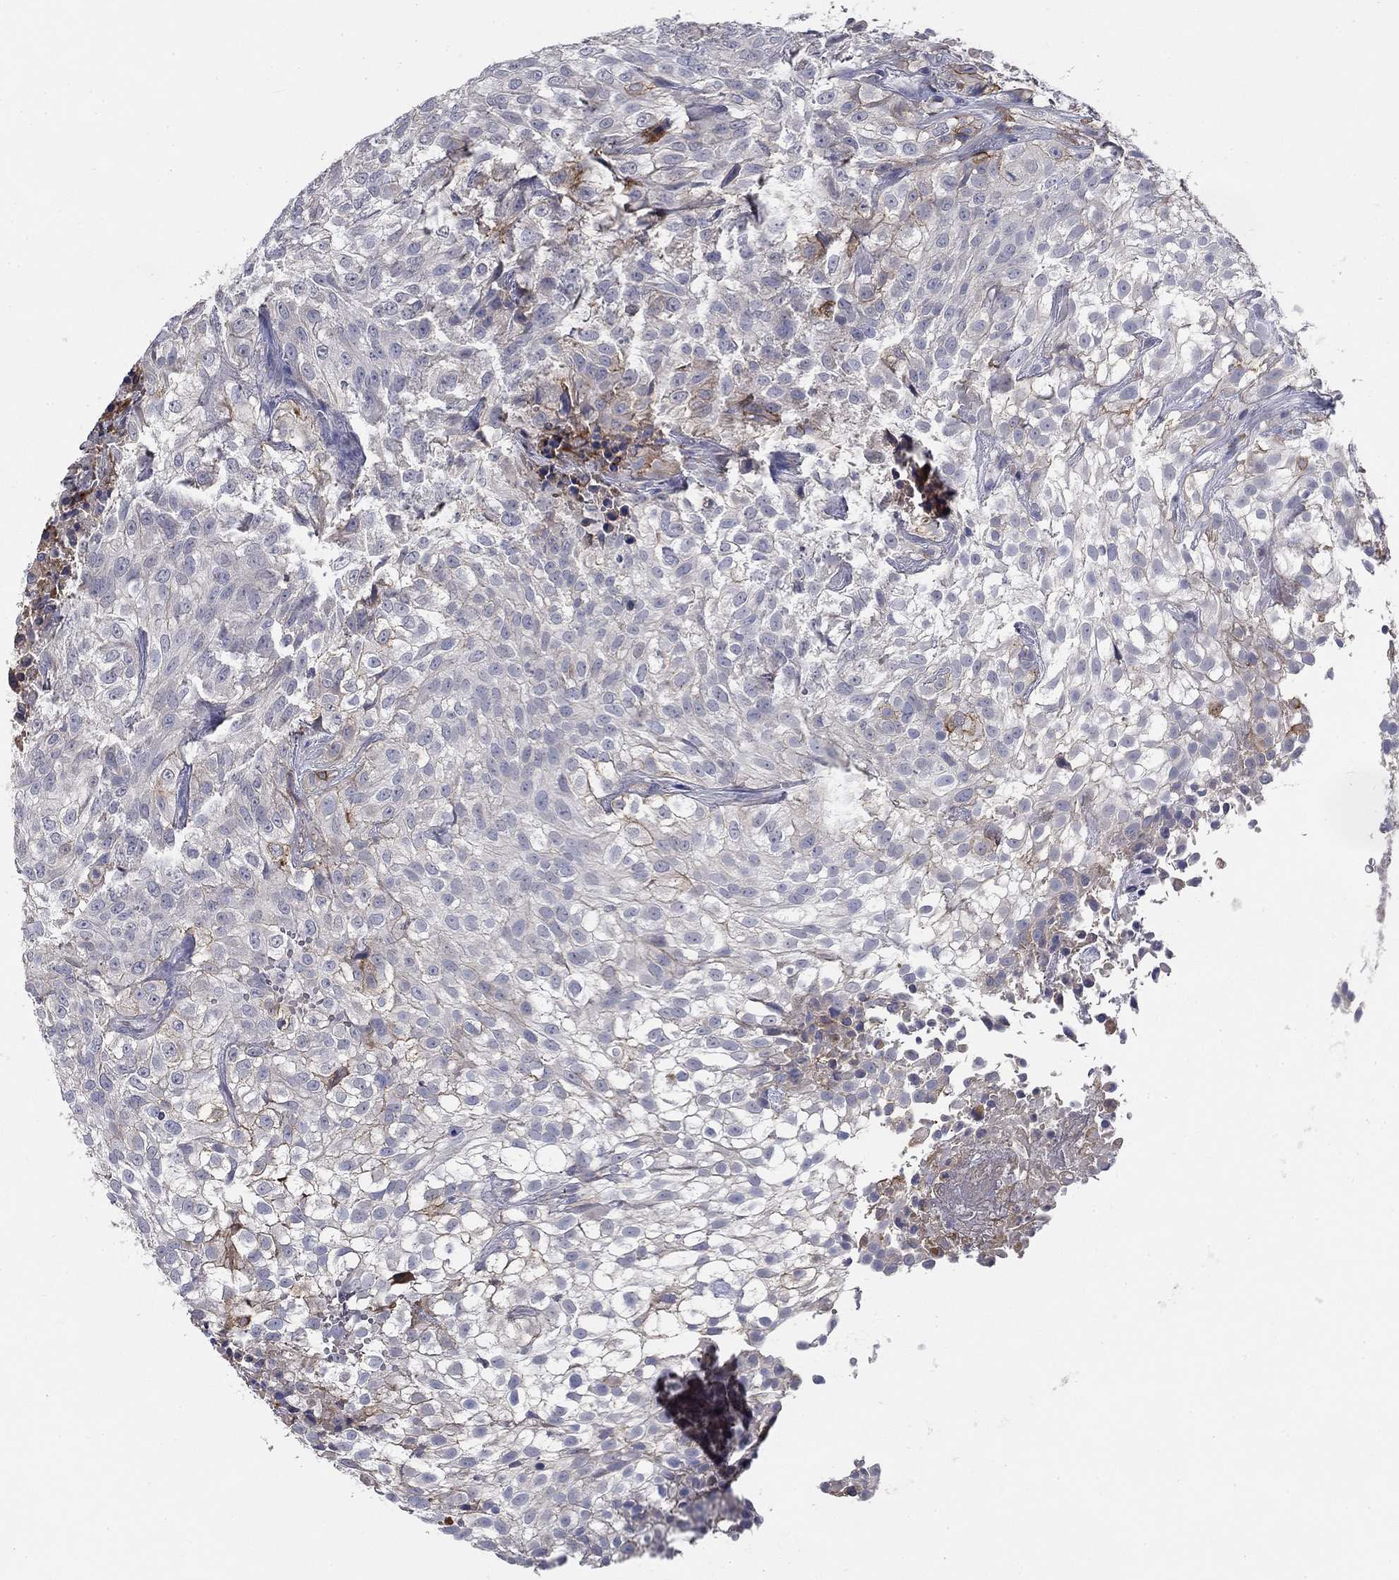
{"staining": {"intensity": "negative", "quantity": "none", "location": "none"}, "tissue": "urothelial cancer", "cell_type": "Tumor cells", "image_type": "cancer", "snomed": [{"axis": "morphology", "description": "Urothelial carcinoma, High grade"}, {"axis": "topography", "description": "Urinary bladder"}], "caption": "Immunohistochemical staining of human urothelial cancer displays no significant staining in tumor cells.", "gene": "CD274", "patient": {"sex": "male", "age": 56}}